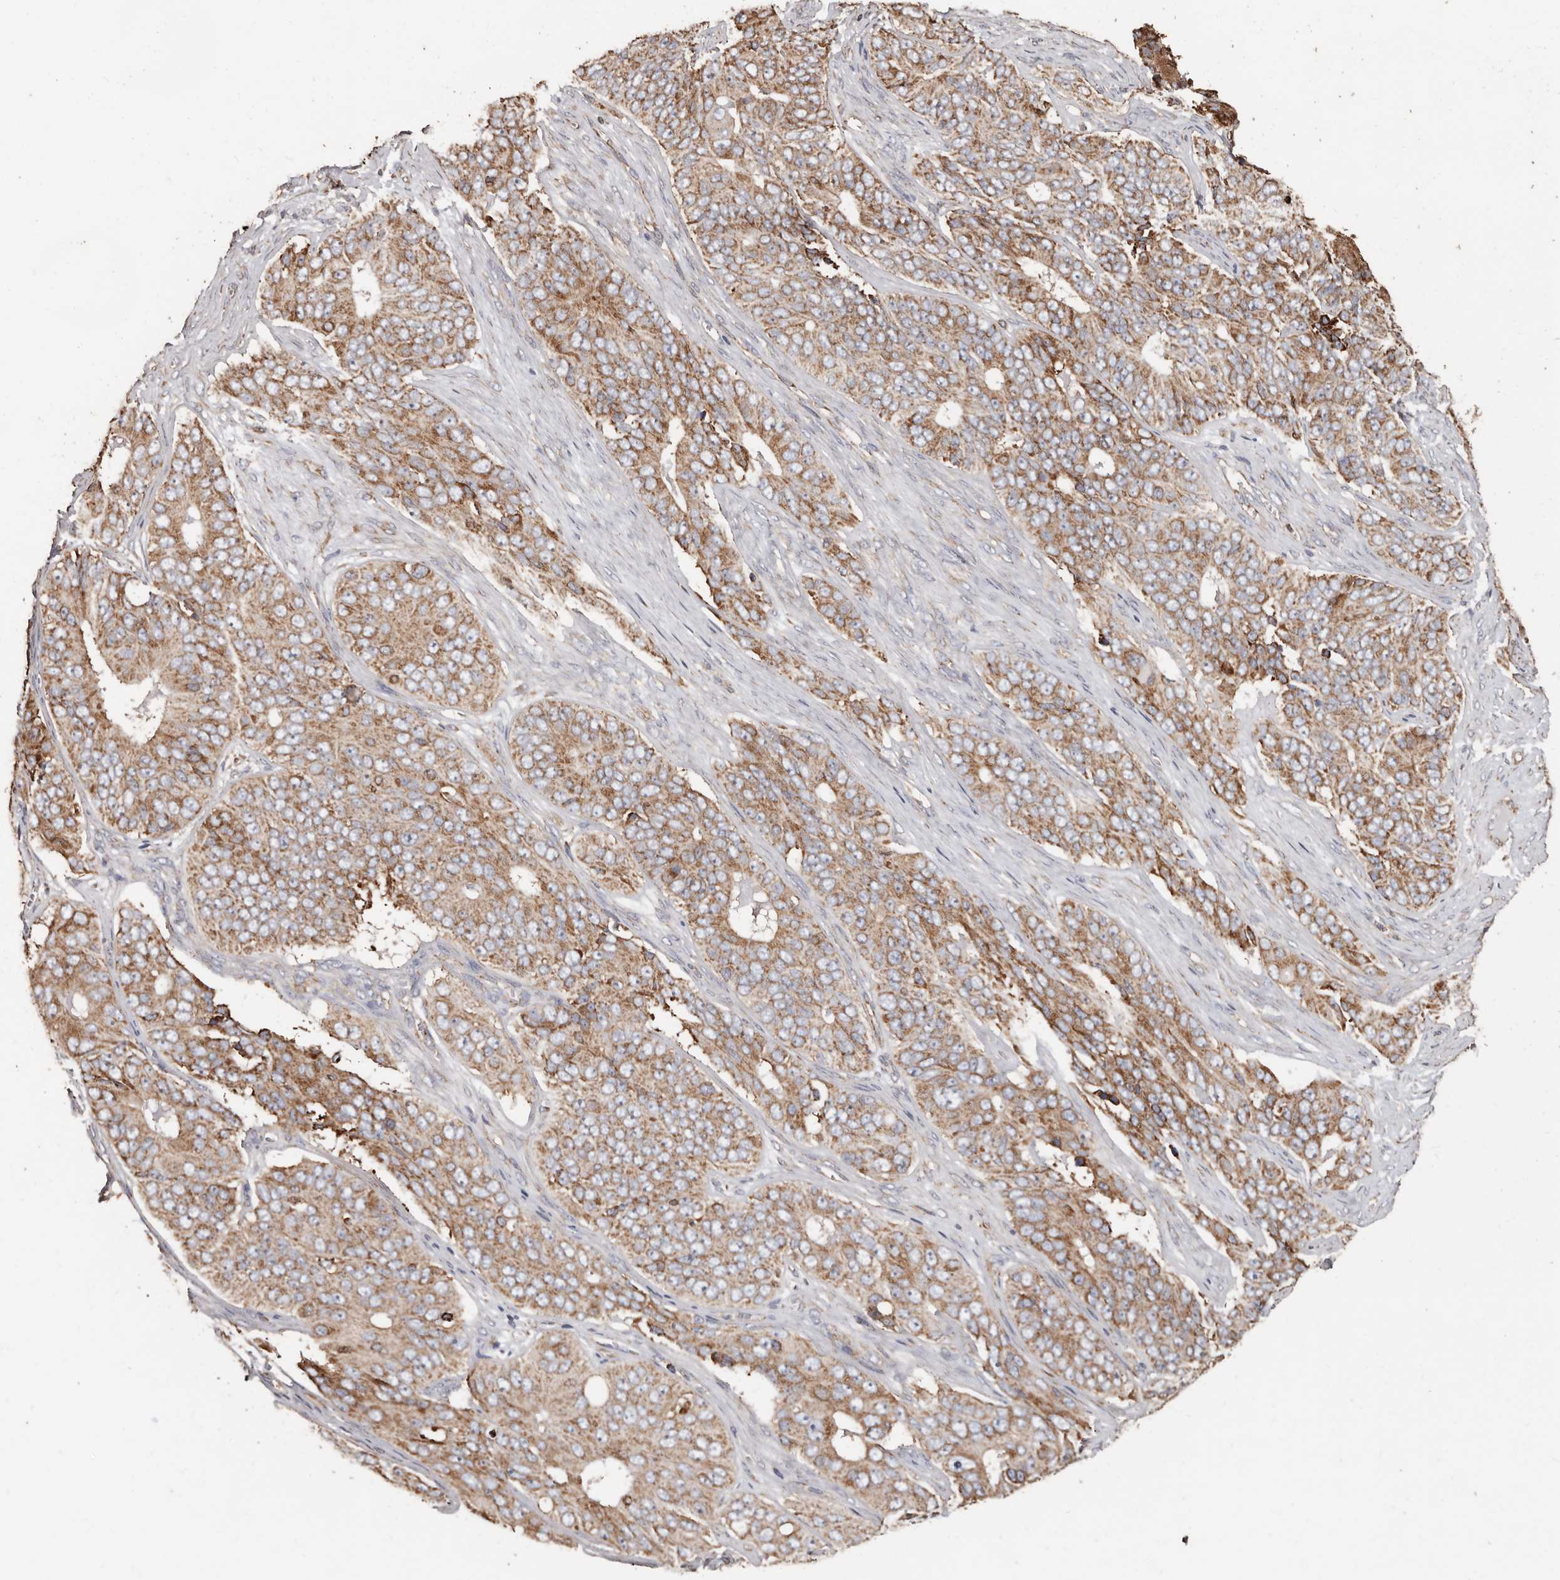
{"staining": {"intensity": "moderate", "quantity": ">75%", "location": "cytoplasmic/membranous"}, "tissue": "ovarian cancer", "cell_type": "Tumor cells", "image_type": "cancer", "snomed": [{"axis": "morphology", "description": "Carcinoma, endometroid"}, {"axis": "topography", "description": "Ovary"}], "caption": "A brown stain labels moderate cytoplasmic/membranous staining of a protein in human ovarian endometroid carcinoma tumor cells.", "gene": "OSGIN2", "patient": {"sex": "female", "age": 51}}